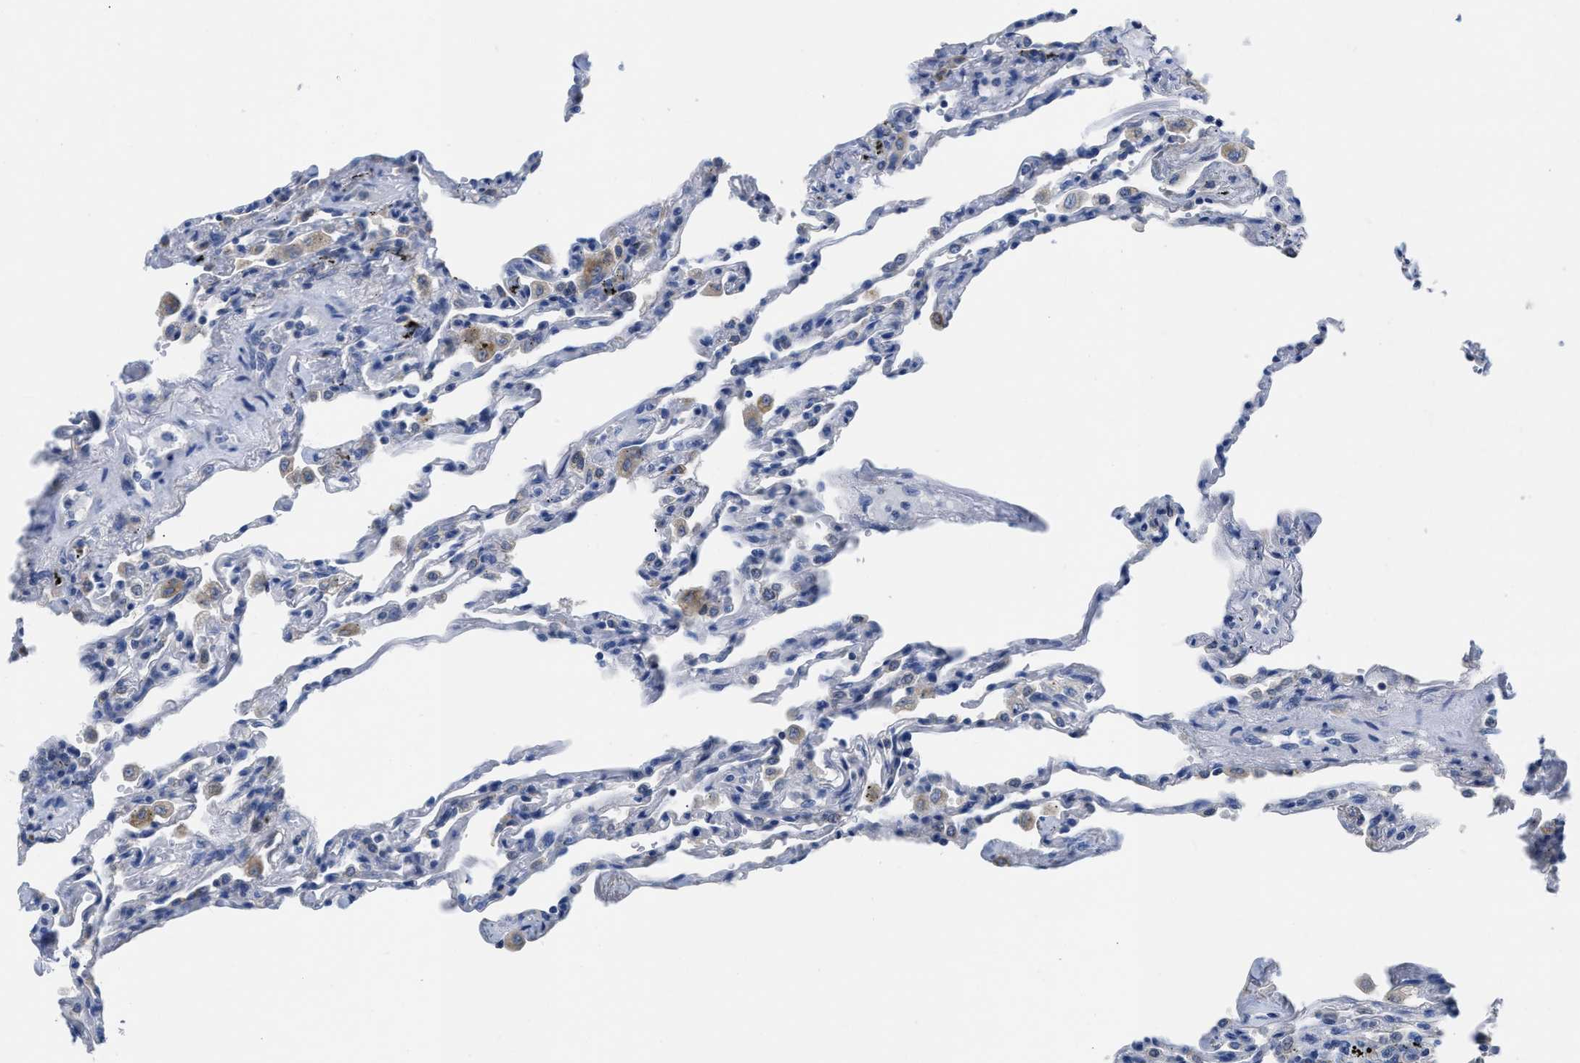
{"staining": {"intensity": "negative", "quantity": "none", "location": "none"}, "tissue": "lung", "cell_type": "Alveolar cells", "image_type": "normal", "snomed": [{"axis": "morphology", "description": "Normal tissue, NOS"}, {"axis": "topography", "description": "Lung"}], "caption": "Lung was stained to show a protein in brown. There is no significant positivity in alveolar cells. (Stains: DAB (3,3'-diaminobenzidine) immunohistochemistry with hematoxylin counter stain, Microscopy: brightfield microscopy at high magnification).", "gene": "ETFA", "patient": {"sex": "male", "age": 59}}